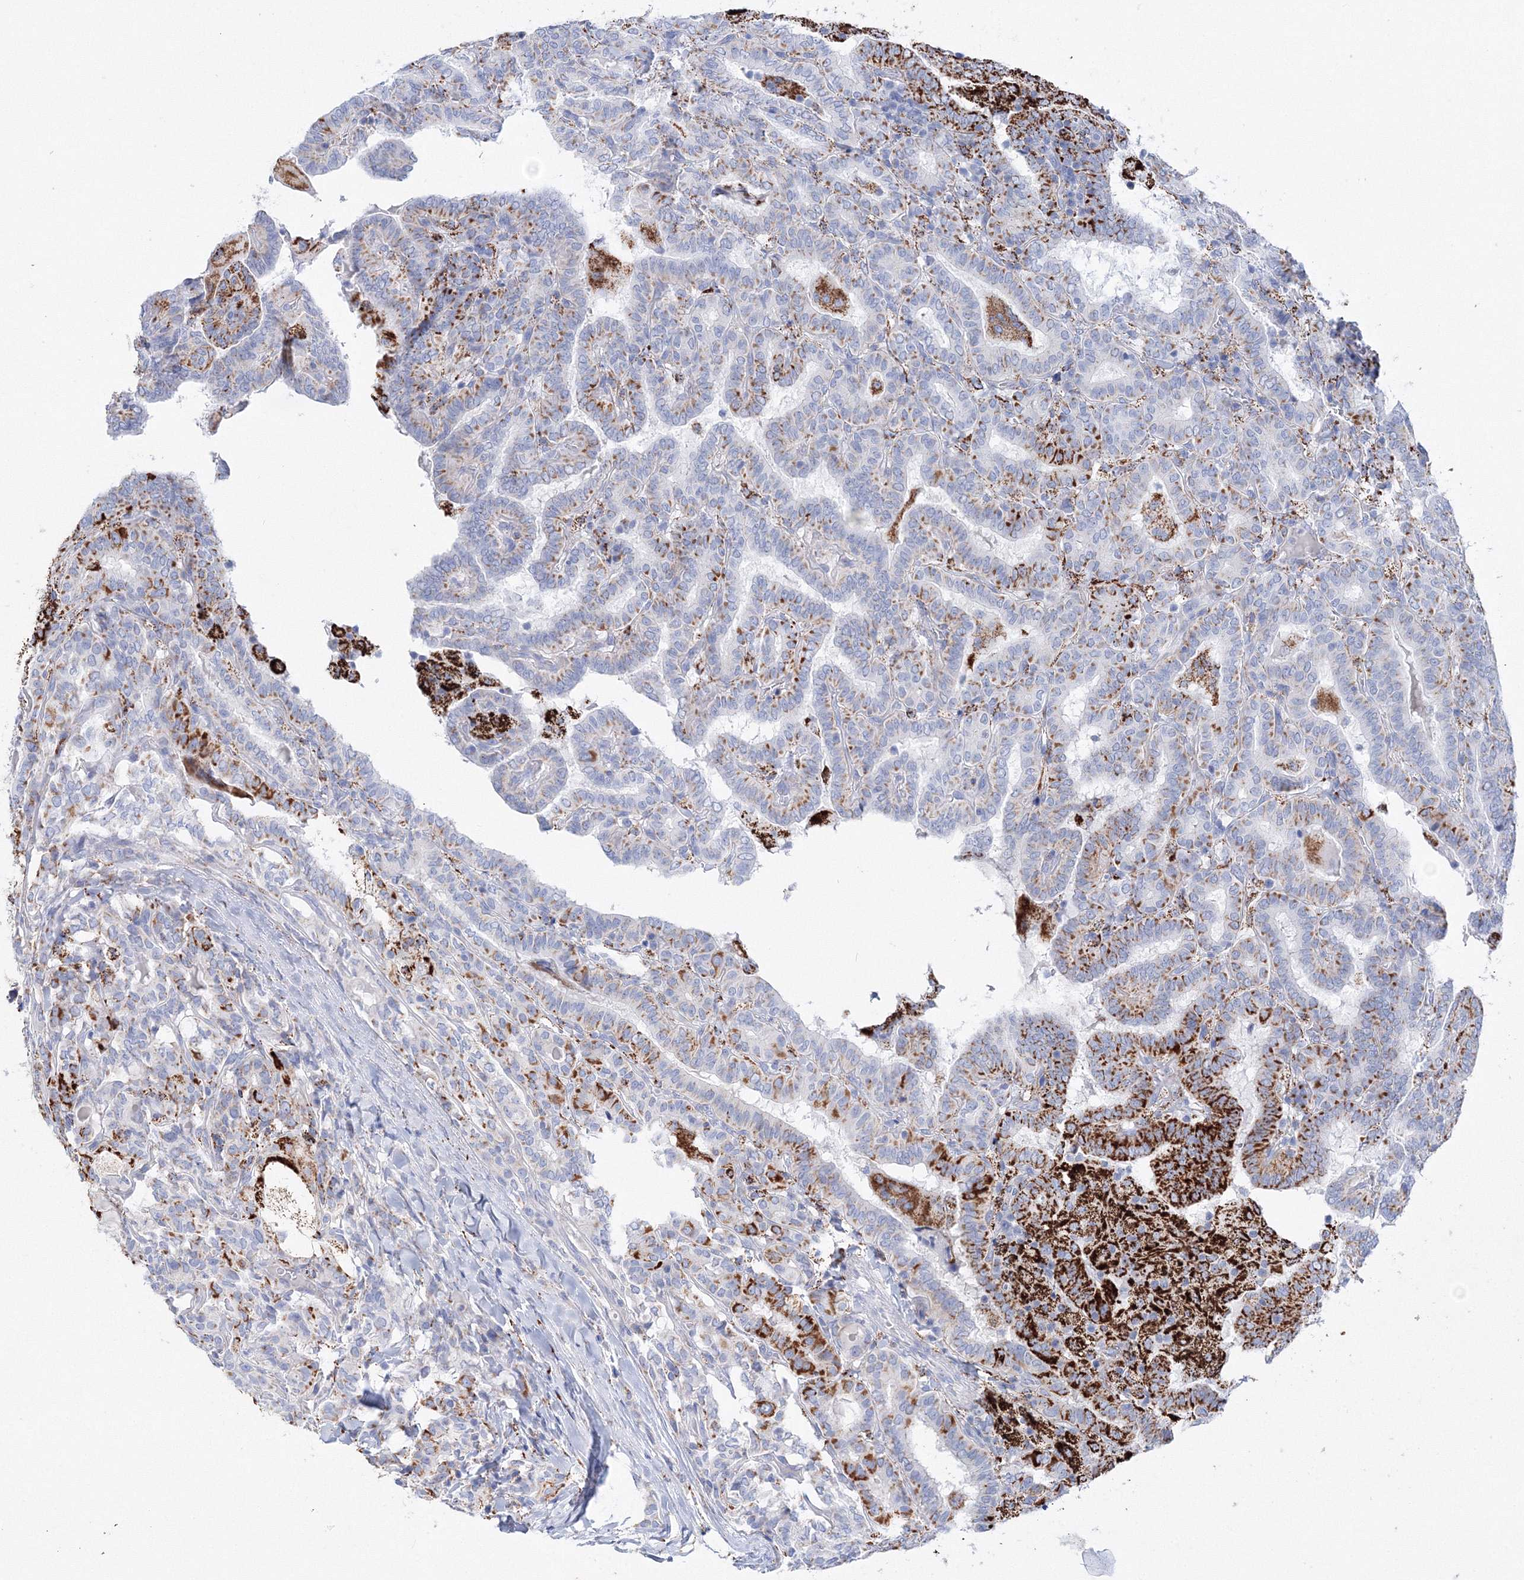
{"staining": {"intensity": "strong", "quantity": "25%-75%", "location": "cytoplasmic/membranous"}, "tissue": "thyroid cancer", "cell_type": "Tumor cells", "image_type": "cancer", "snomed": [{"axis": "morphology", "description": "Papillary adenocarcinoma, NOS"}, {"axis": "topography", "description": "Thyroid gland"}], "caption": "Immunohistochemistry (IHC) staining of thyroid papillary adenocarcinoma, which exhibits high levels of strong cytoplasmic/membranous positivity in about 25%-75% of tumor cells indicating strong cytoplasmic/membranous protein expression. The staining was performed using DAB (brown) for protein detection and nuclei were counterstained in hematoxylin (blue).", "gene": "MERTK", "patient": {"sex": "female", "age": 72}}